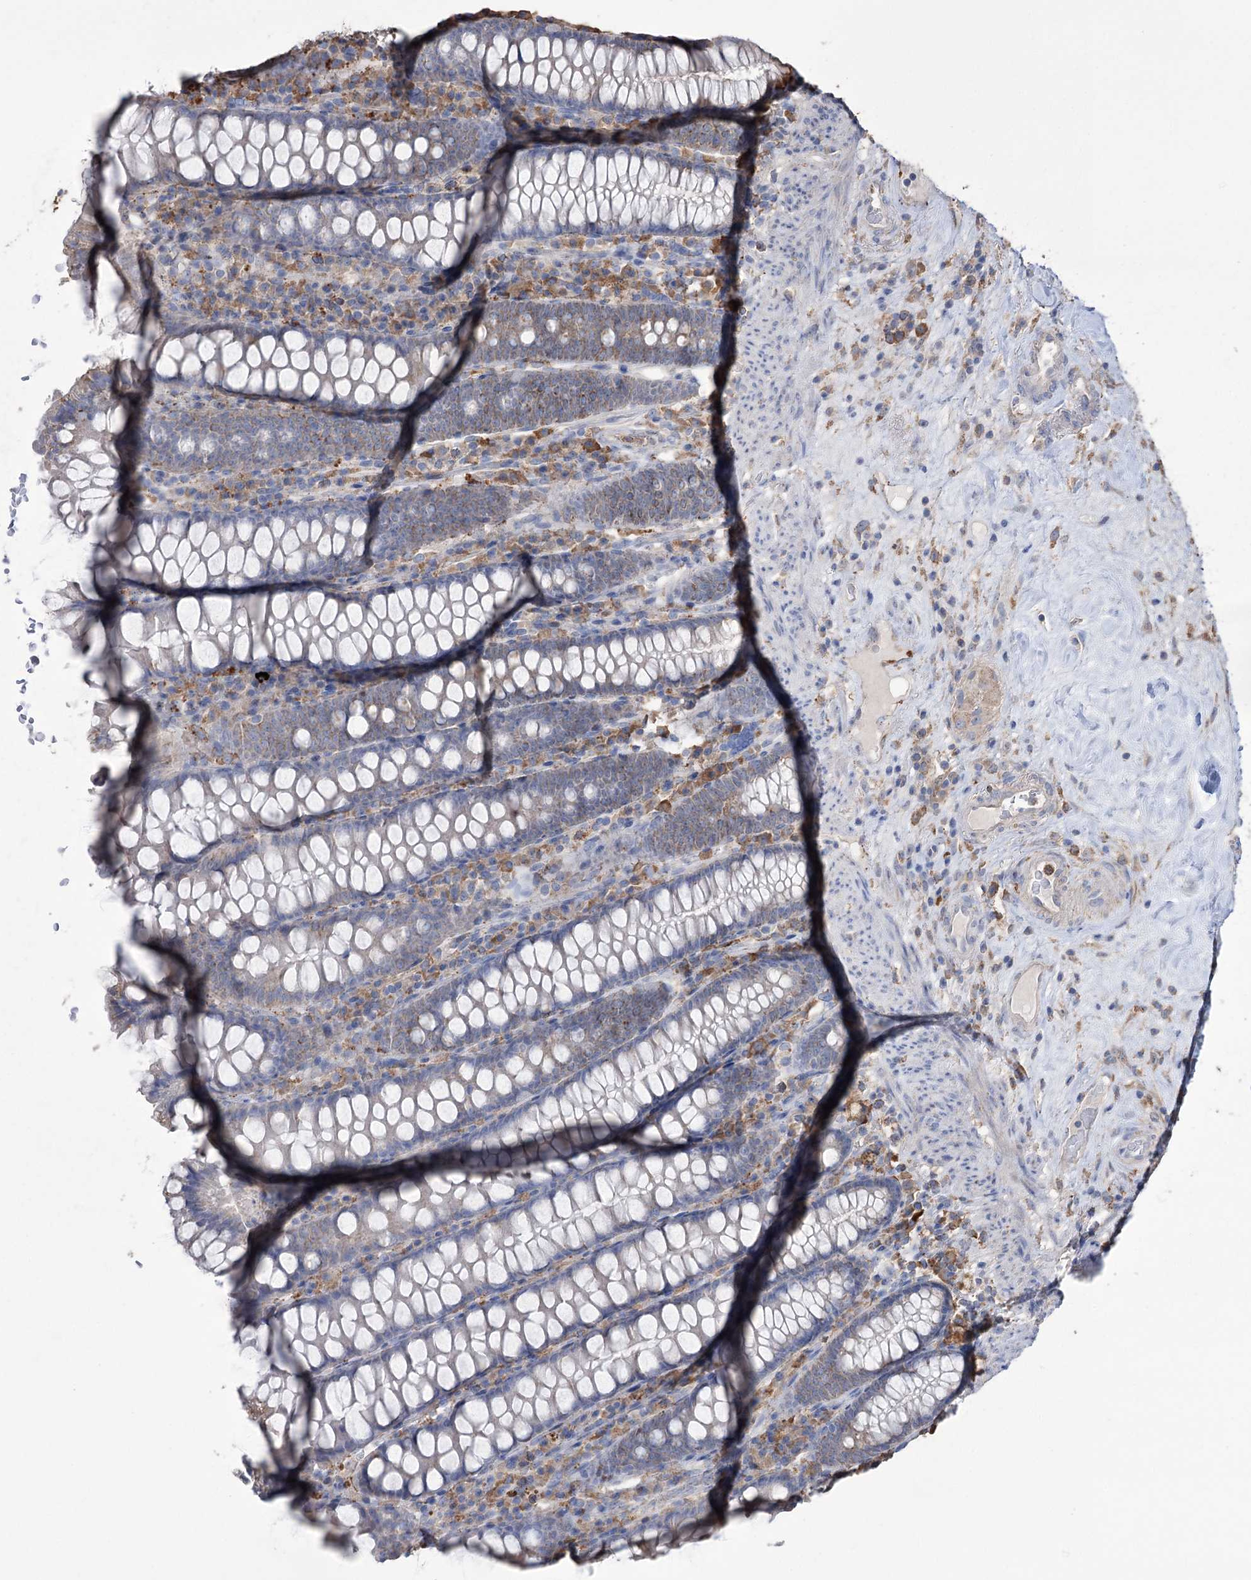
{"staining": {"intensity": "weak", "quantity": "25%-75%", "location": "cytoplasmic/membranous"}, "tissue": "colon", "cell_type": "Endothelial cells", "image_type": "normal", "snomed": [{"axis": "morphology", "description": "Normal tissue, NOS"}, {"axis": "topography", "description": "Colon"}], "caption": "Colon stained for a protein (brown) displays weak cytoplasmic/membranous positive staining in approximately 25%-75% of endothelial cells.", "gene": "TRIM71", "patient": {"sex": "female", "age": 79}}